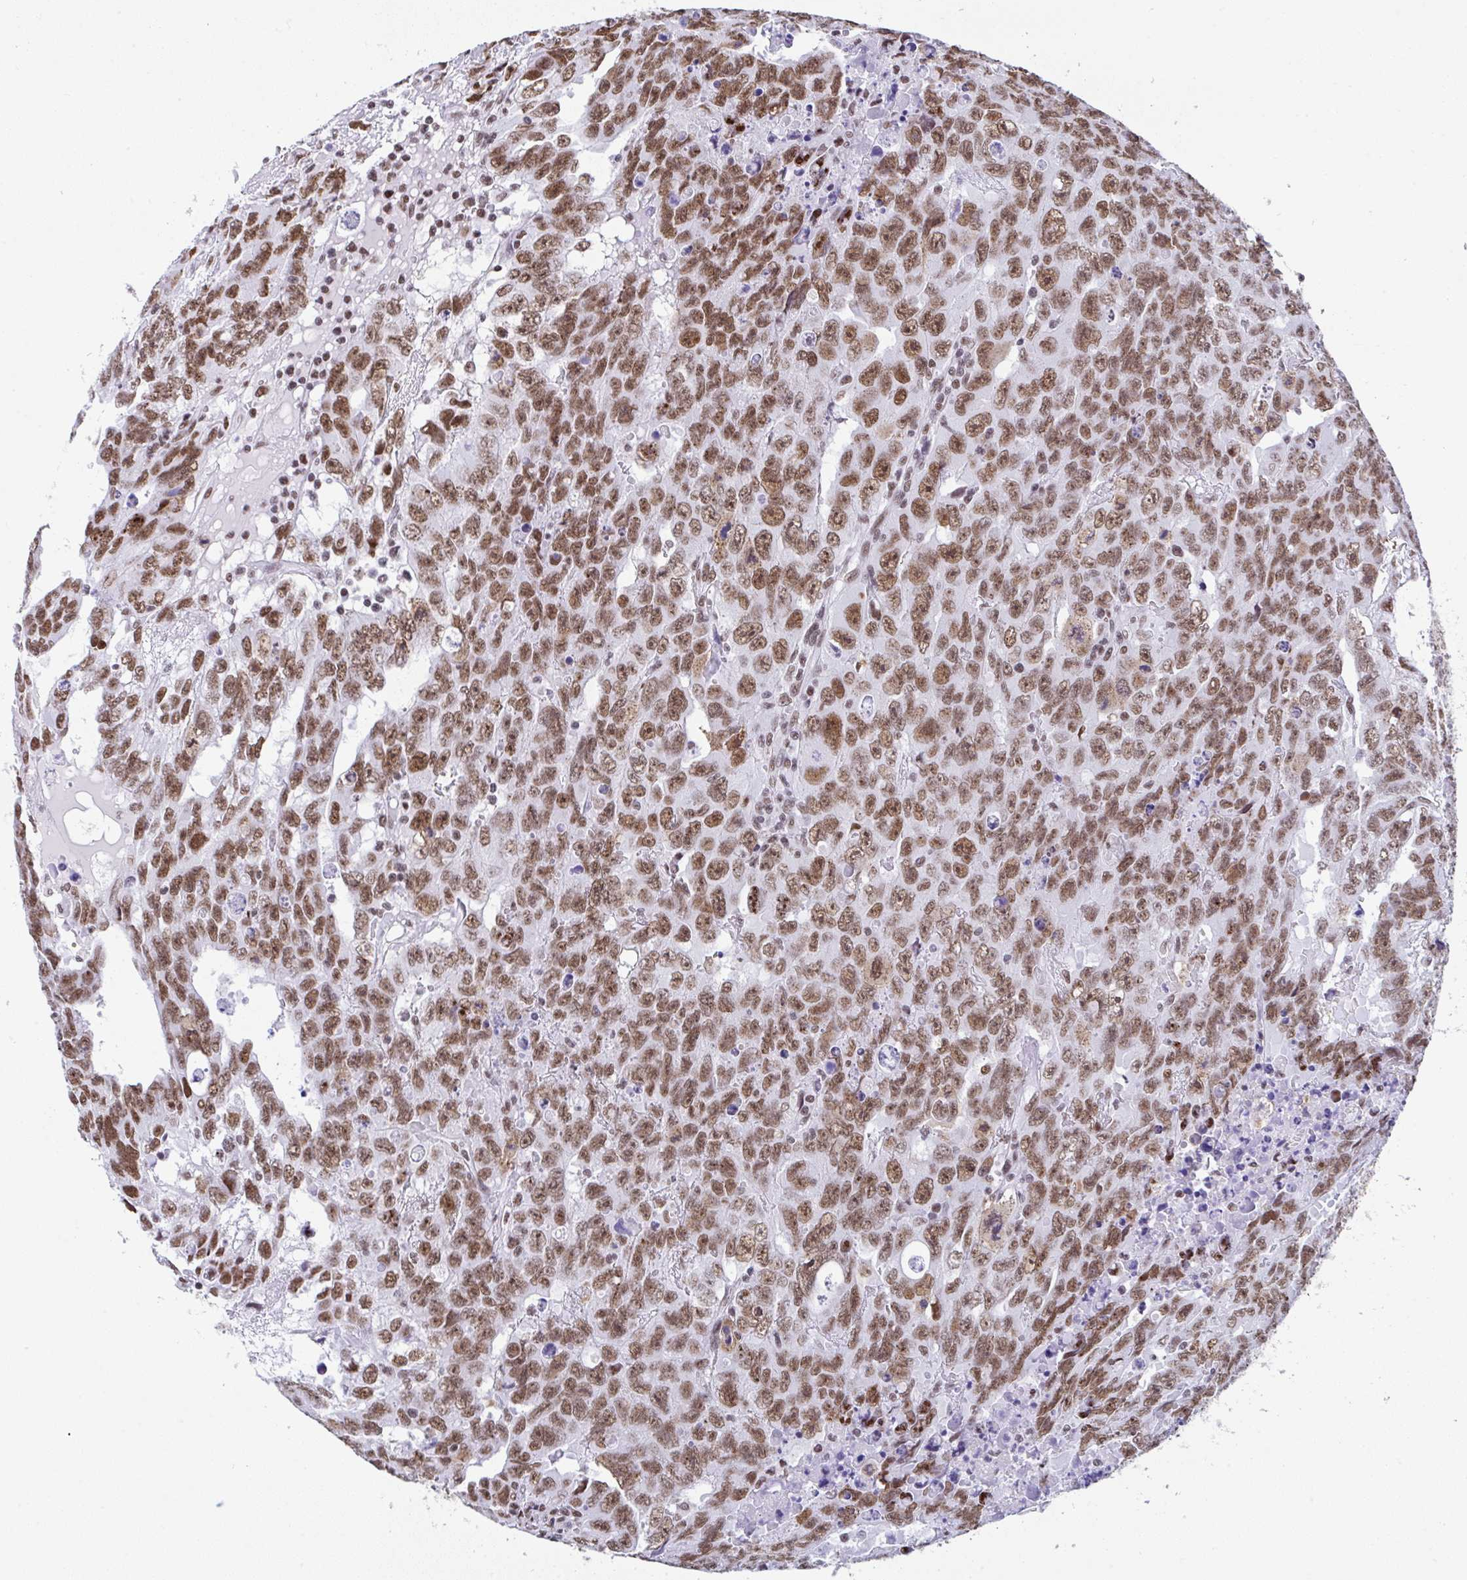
{"staining": {"intensity": "moderate", "quantity": ">75%", "location": "nuclear"}, "tissue": "testis cancer", "cell_type": "Tumor cells", "image_type": "cancer", "snomed": [{"axis": "morphology", "description": "Carcinoma, Embryonal, NOS"}, {"axis": "topography", "description": "Testis"}], "caption": "High-power microscopy captured an immunohistochemistry (IHC) micrograph of testis cancer, revealing moderate nuclear staining in approximately >75% of tumor cells.", "gene": "DDX52", "patient": {"sex": "male", "age": 24}}